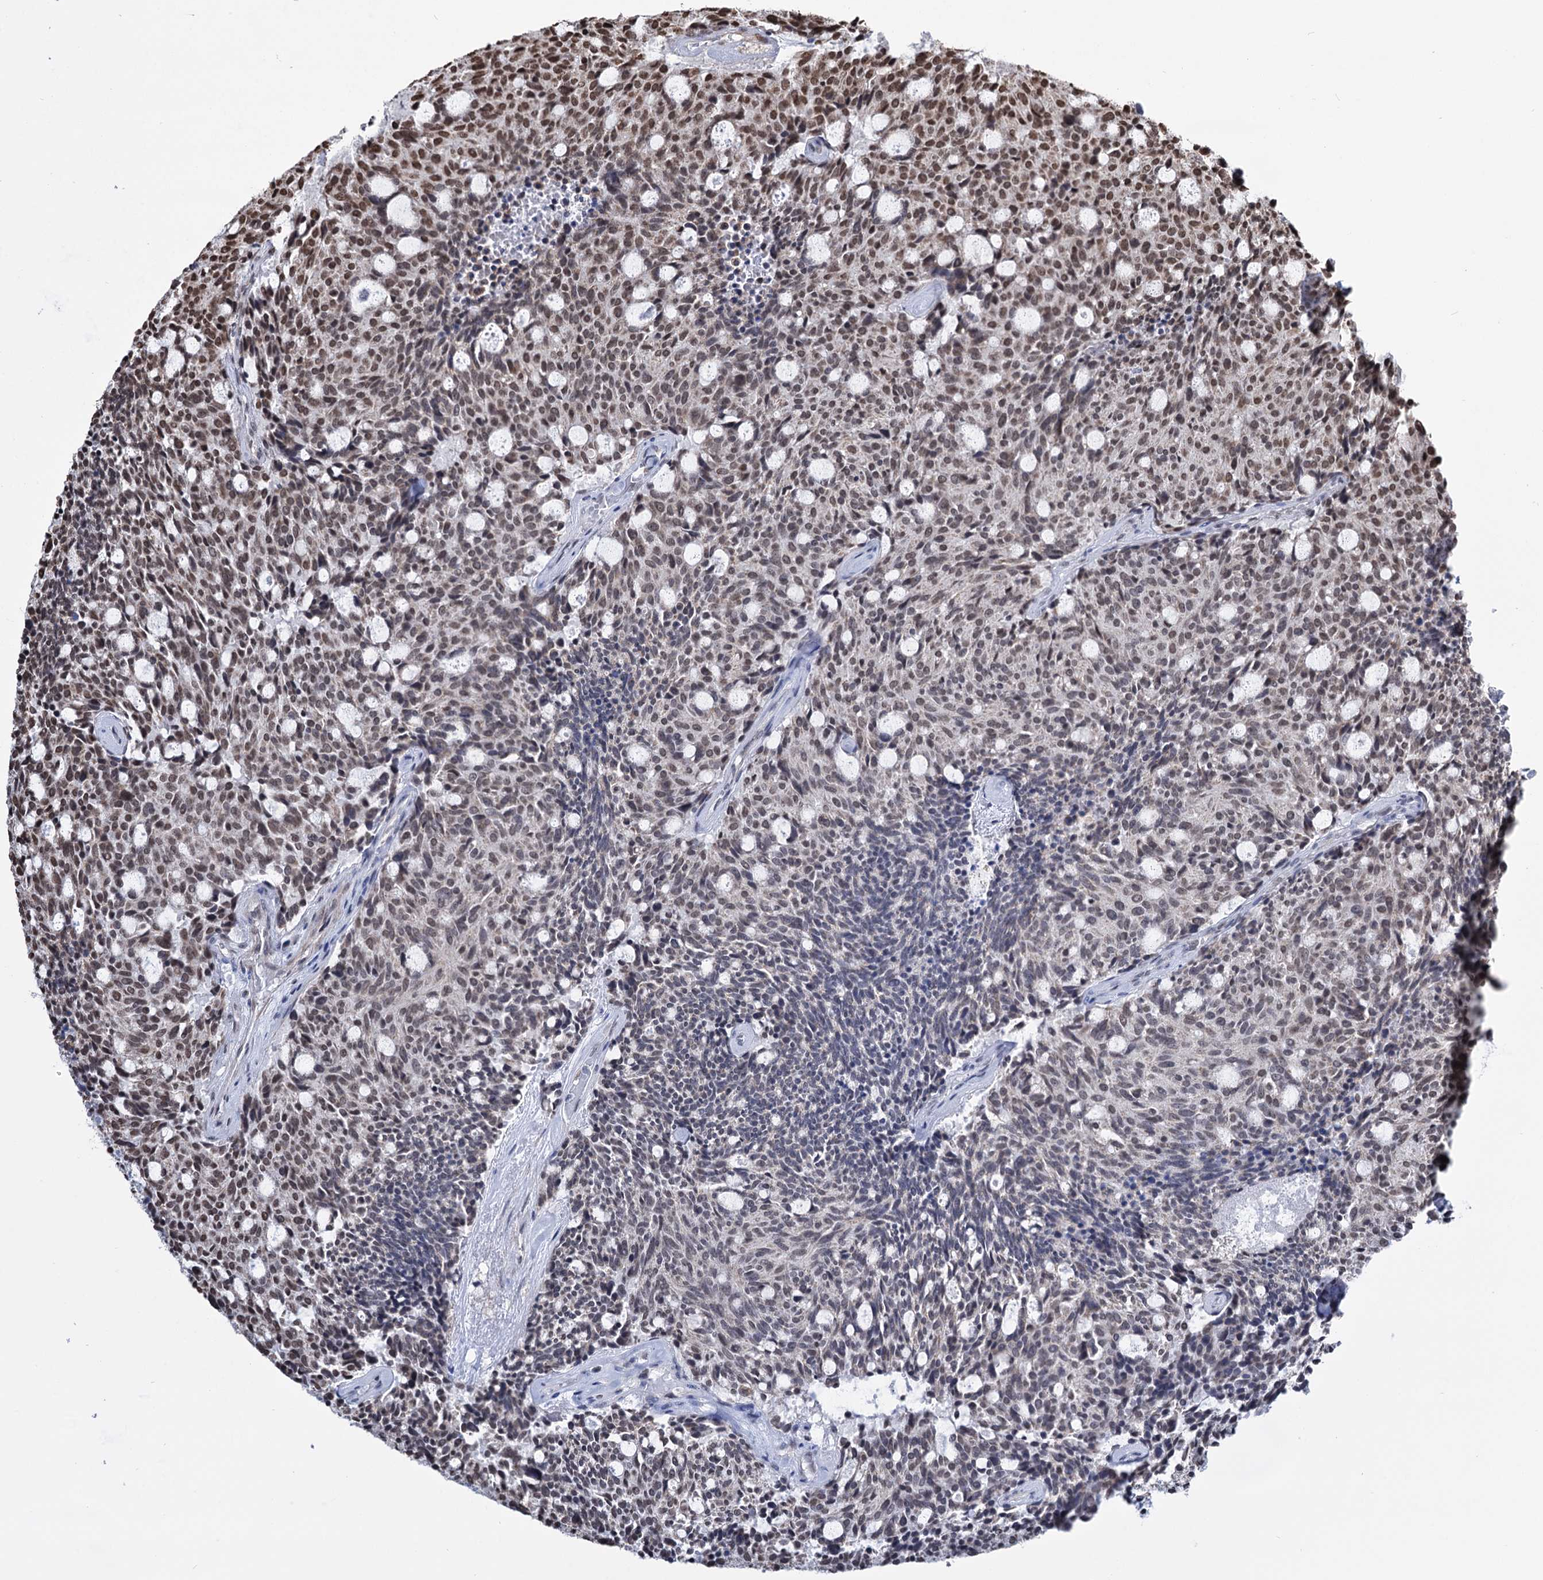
{"staining": {"intensity": "moderate", "quantity": "25%-75%", "location": "nuclear"}, "tissue": "carcinoid", "cell_type": "Tumor cells", "image_type": "cancer", "snomed": [{"axis": "morphology", "description": "Carcinoid, malignant, NOS"}, {"axis": "topography", "description": "Pancreas"}], "caption": "This is an image of immunohistochemistry staining of carcinoid (malignant), which shows moderate expression in the nuclear of tumor cells.", "gene": "ABHD10", "patient": {"sex": "female", "age": 54}}